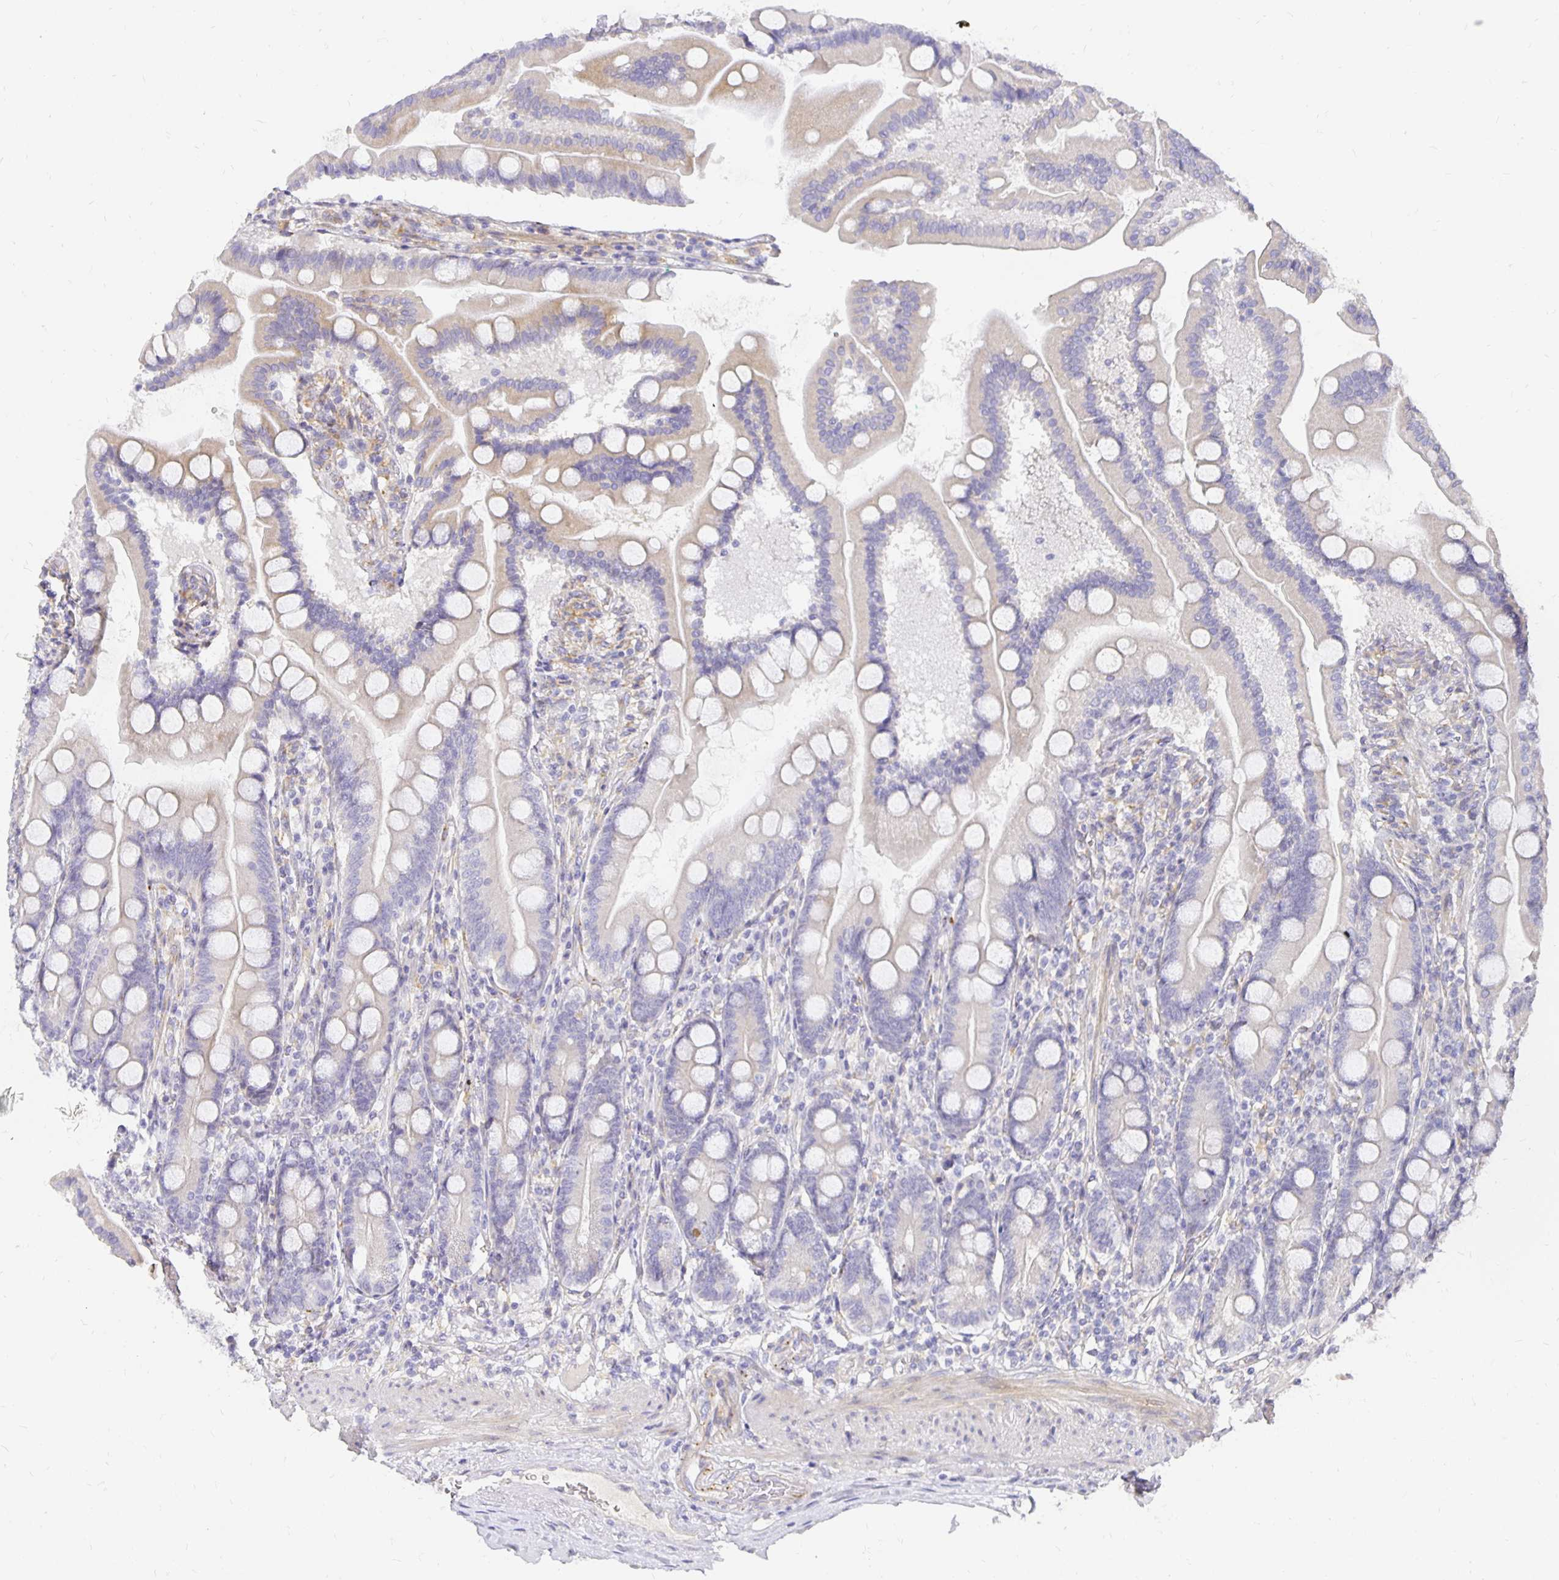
{"staining": {"intensity": "weak", "quantity": "25%-75%", "location": "cytoplasmic/membranous"}, "tissue": "duodenum", "cell_type": "Glandular cells", "image_type": "normal", "snomed": [{"axis": "morphology", "description": "Normal tissue, NOS"}, {"axis": "topography", "description": "Duodenum"}], "caption": "IHC image of normal human duodenum stained for a protein (brown), which reveals low levels of weak cytoplasmic/membranous staining in about 25%-75% of glandular cells.", "gene": "PLOD1", "patient": {"sex": "female", "age": 67}}